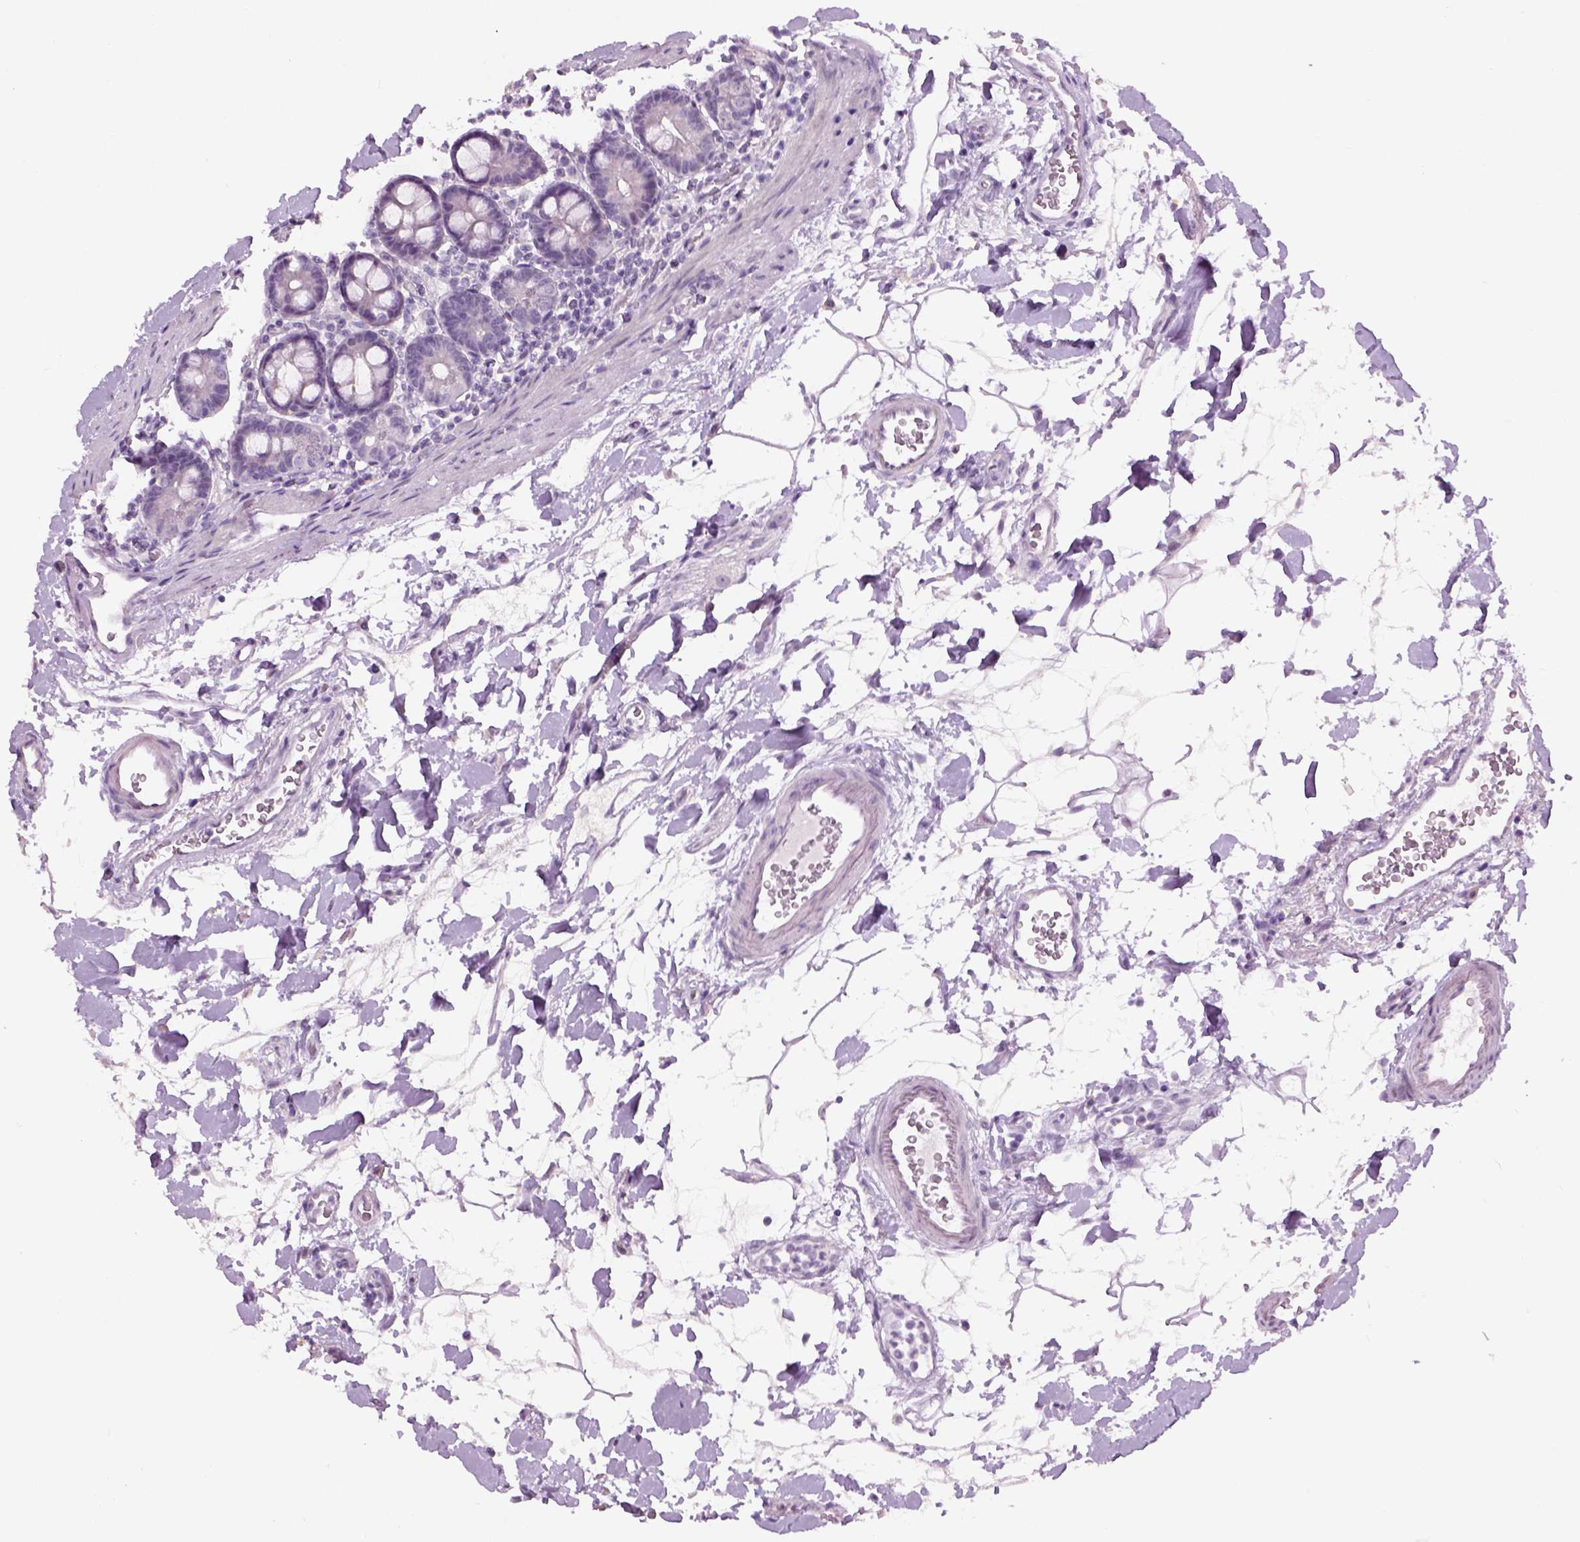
{"staining": {"intensity": "negative", "quantity": "none", "location": "none"}, "tissue": "duodenum", "cell_type": "Glandular cells", "image_type": "normal", "snomed": [{"axis": "morphology", "description": "Normal tissue, NOS"}, {"axis": "topography", "description": "Pancreas"}, {"axis": "topography", "description": "Duodenum"}], "caption": "The IHC photomicrograph has no significant expression in glandular cells of duodenum.", "gene": "GABRB2", "patient": {"sex": "male", "age": 59}}